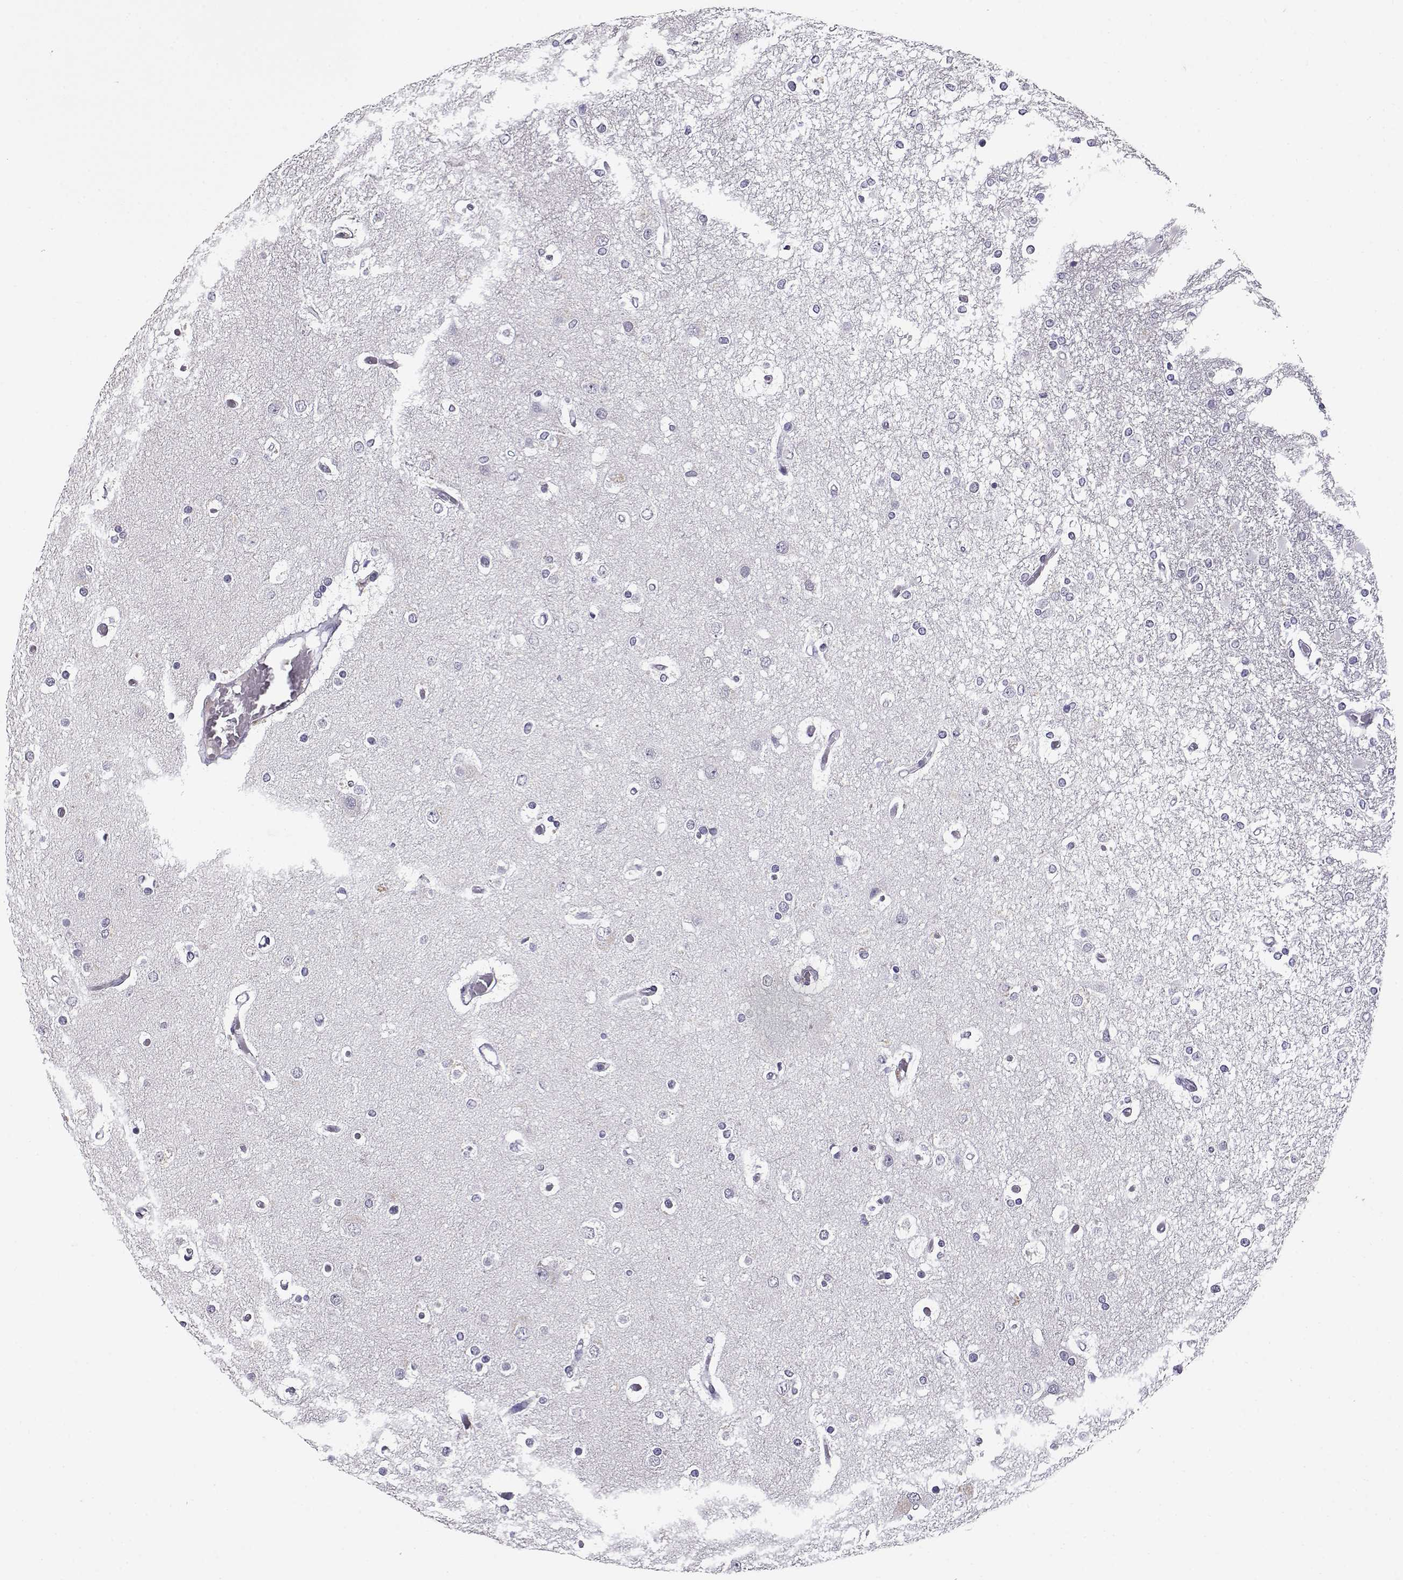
{"staining": {"intensity": "negative", "quantity": "none", "location": "none"}, "tissue": "glioma", "cell_type": "Tumor cells", "image_type": "cancer", "snomed": [{"axis": "morphology", "description": "Glioma, malignant, High grade"}, {"axis": "topography", "description": "Cerebral cortex"}], "caption": "Immunohistochemistry of human high-grade glioma (malignant) reveals no expression in tumor cells. (IHC, brightfield microscopy, high magnification).", "gene": "RHOXF2", "patient": {"sex": "male", "age": 79}}